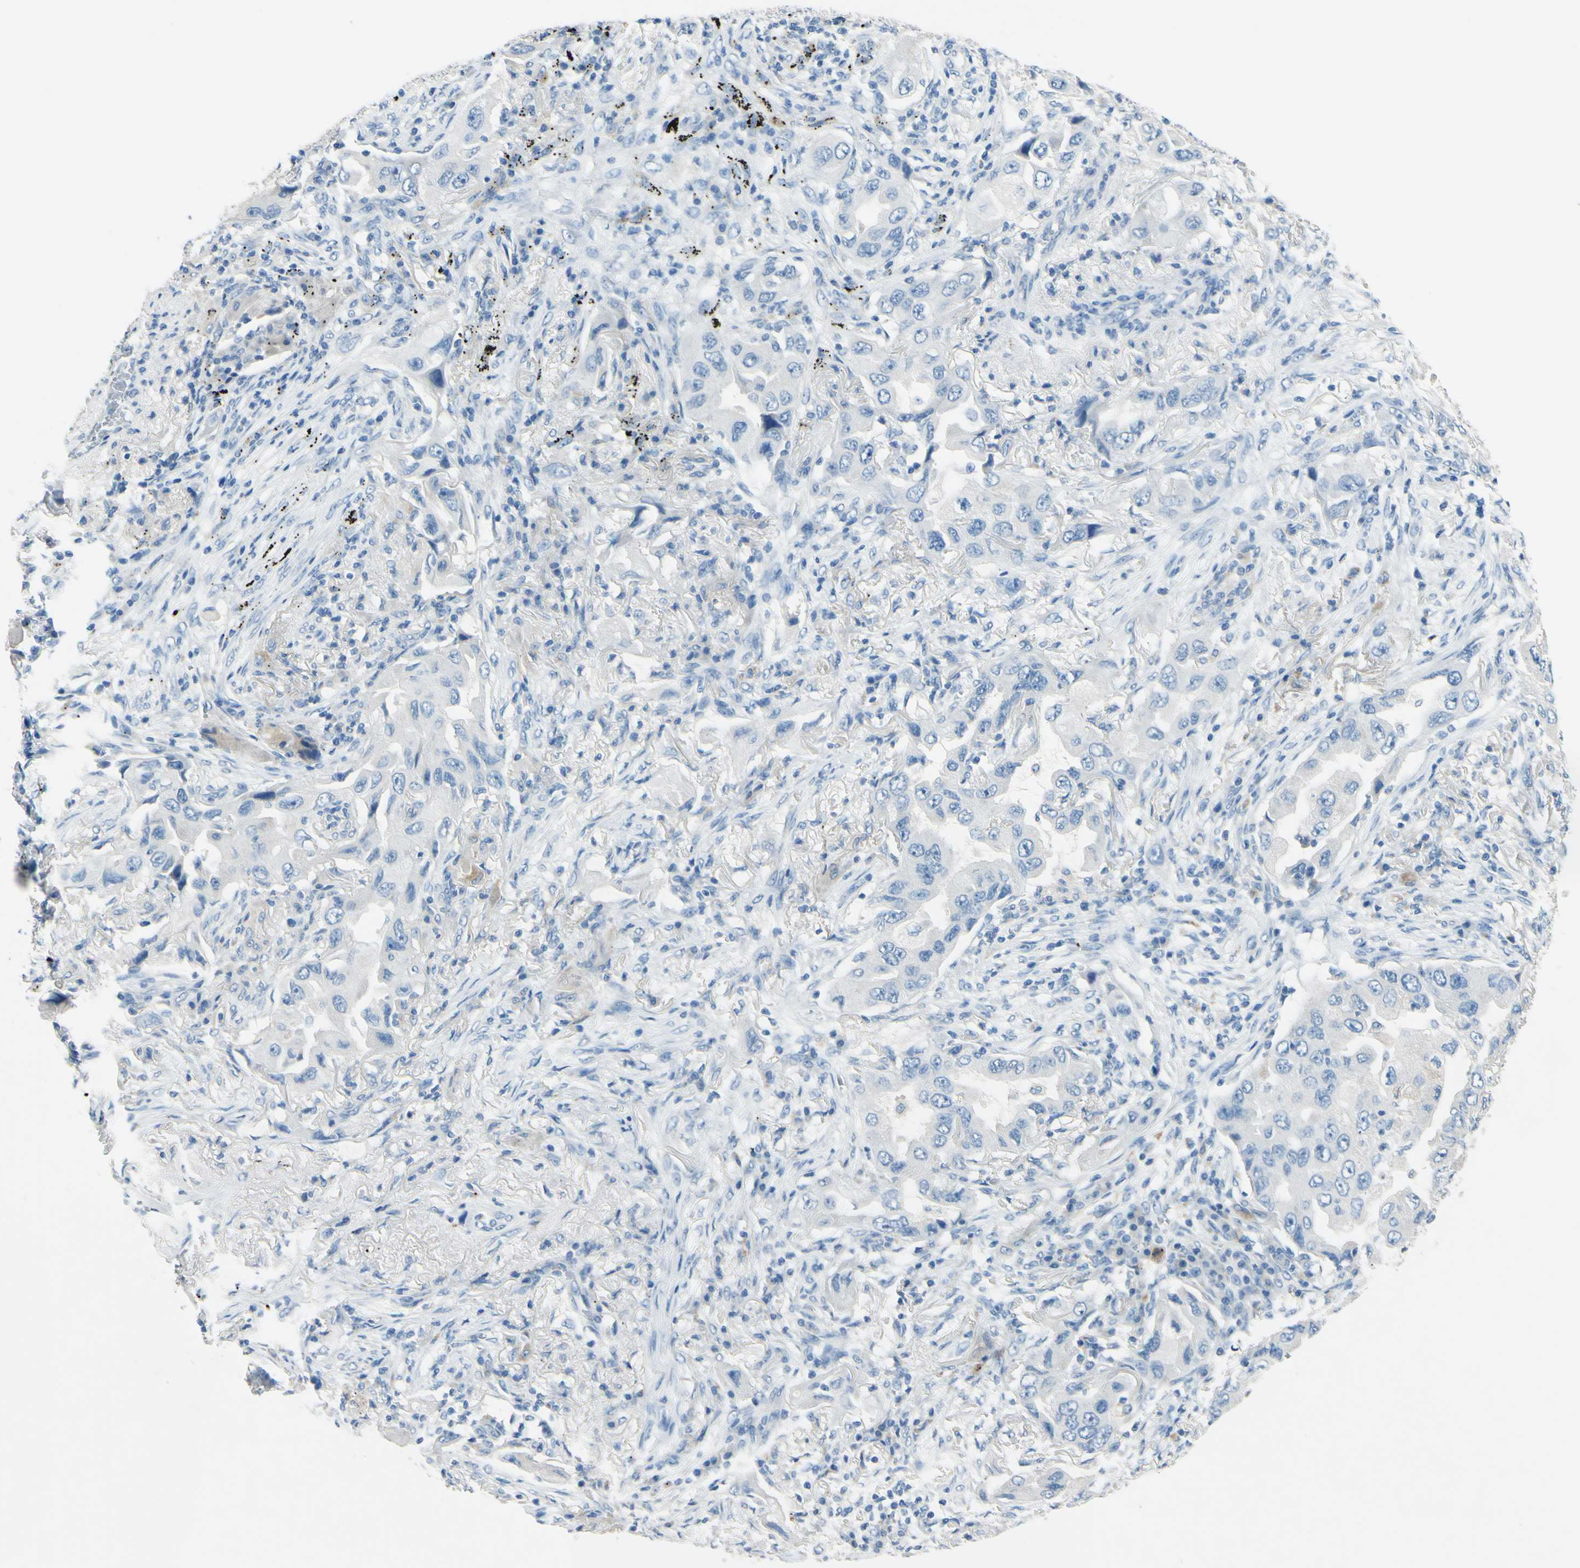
{"staining": {"intensity": "negative", "quantity": "none", "location": "none"}, "tissue": "lung cancer", "cell_type": "Tumor cells", "image_type": "cancer", "snomed": [{"axis": "morphology", "description": "Adenocarcinoma, NOS"}, {"axis": "topography", "description": "Lung"}], "caption": "Immunohistochemical staining of adenocarcinoma (lung) displays no significant positivity in tumor cells. (IHC, brightfield microscopy, high magnification).", "gene": "CDH10", "patient": {"sex": "female", "age": 65}}